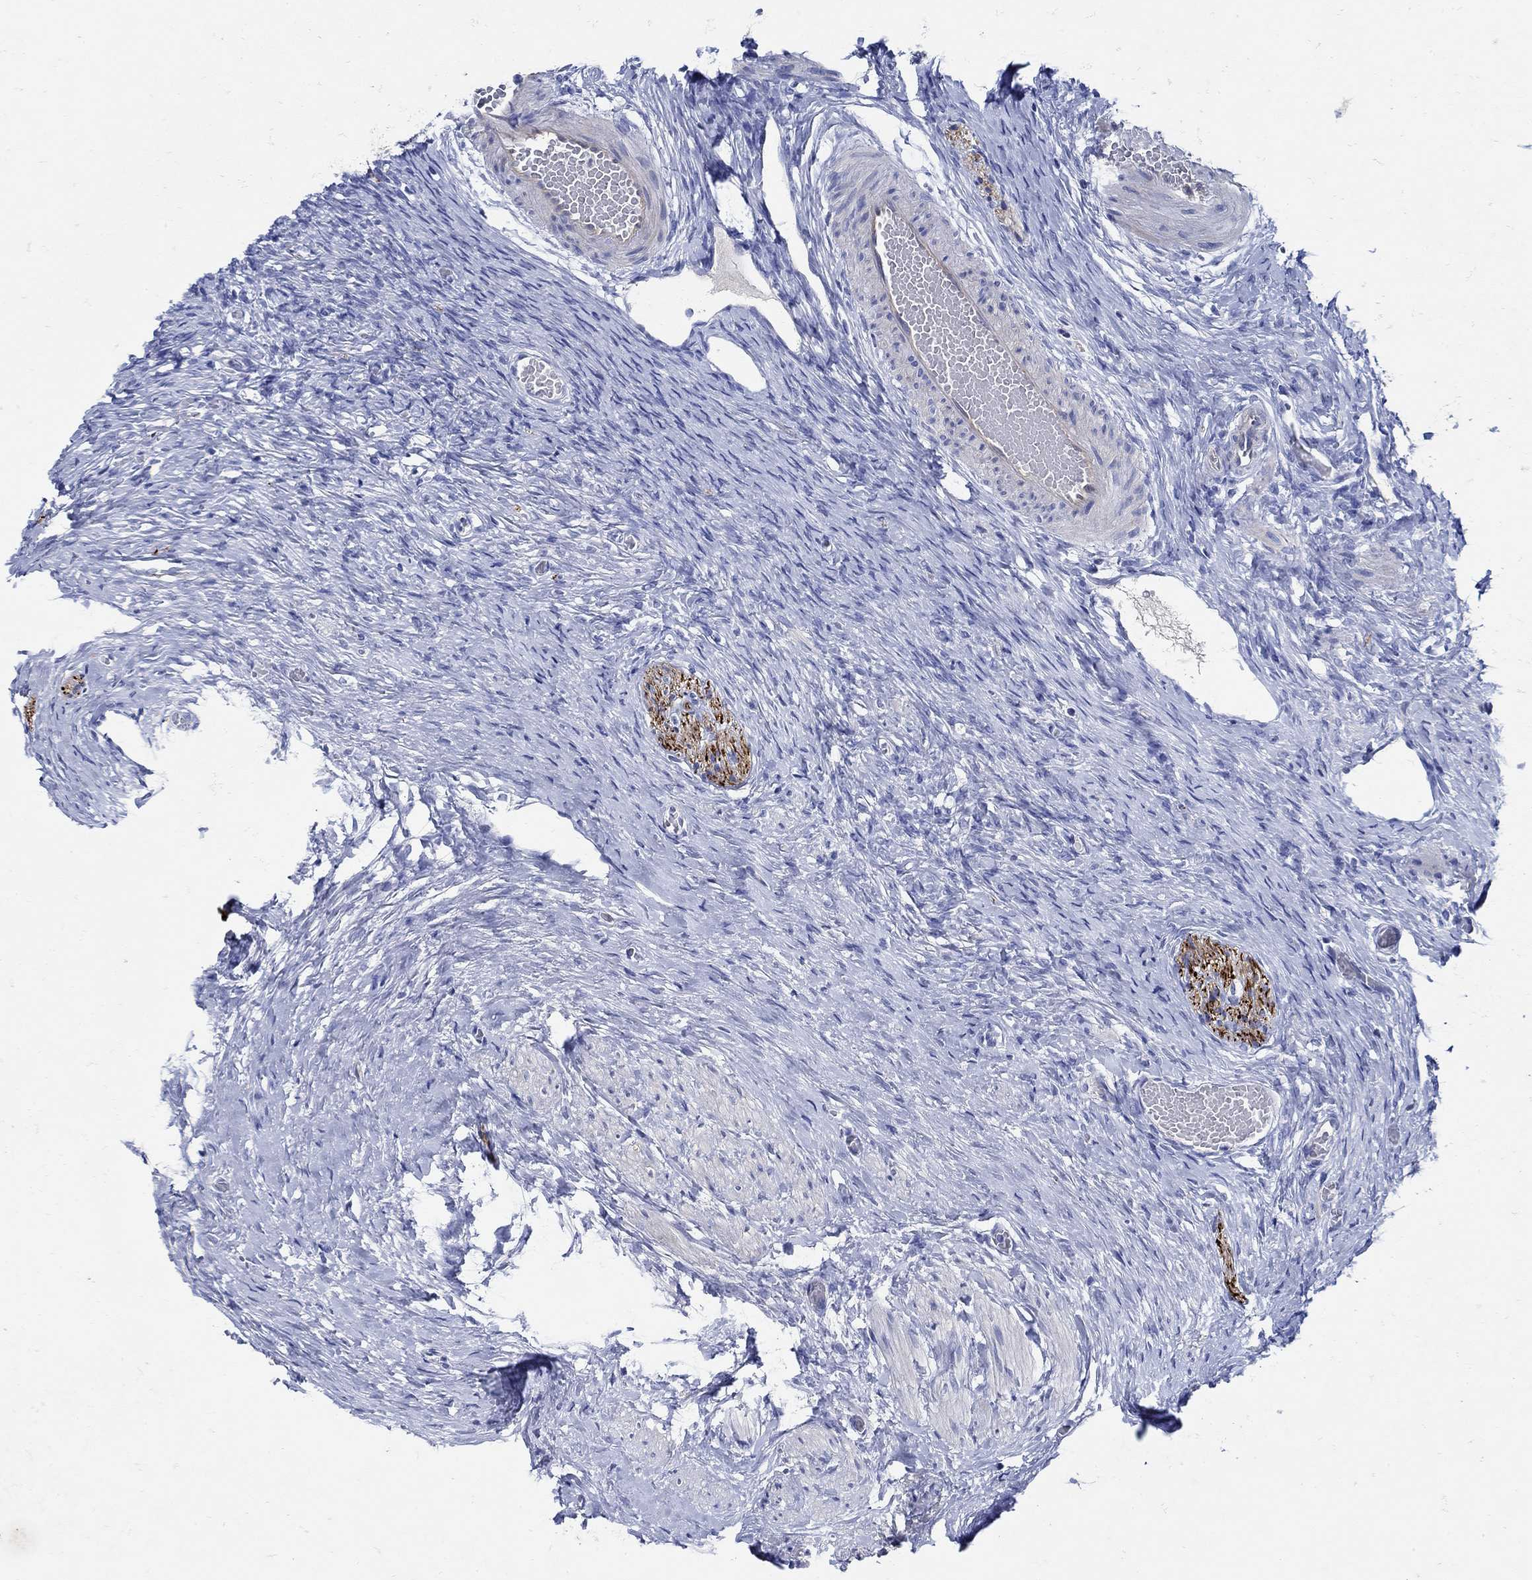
{"staining": {"intensity": "negative", "quantity": "none", "location": "none"}, "tissue": "ovary", "cell_type": "Follicle cells", "image_type": "normal", "snomed": [{"axis": "morphology", "description": "Normal tissue, NOS"}, {"axis": "topography", "description": "Ovary"}], "caption": "Protein analysis of unremarkable ovary reveals no significant staining in follicle cells.", "gene": "NOS1", "patient": {"sex": "female", "age": 27}}